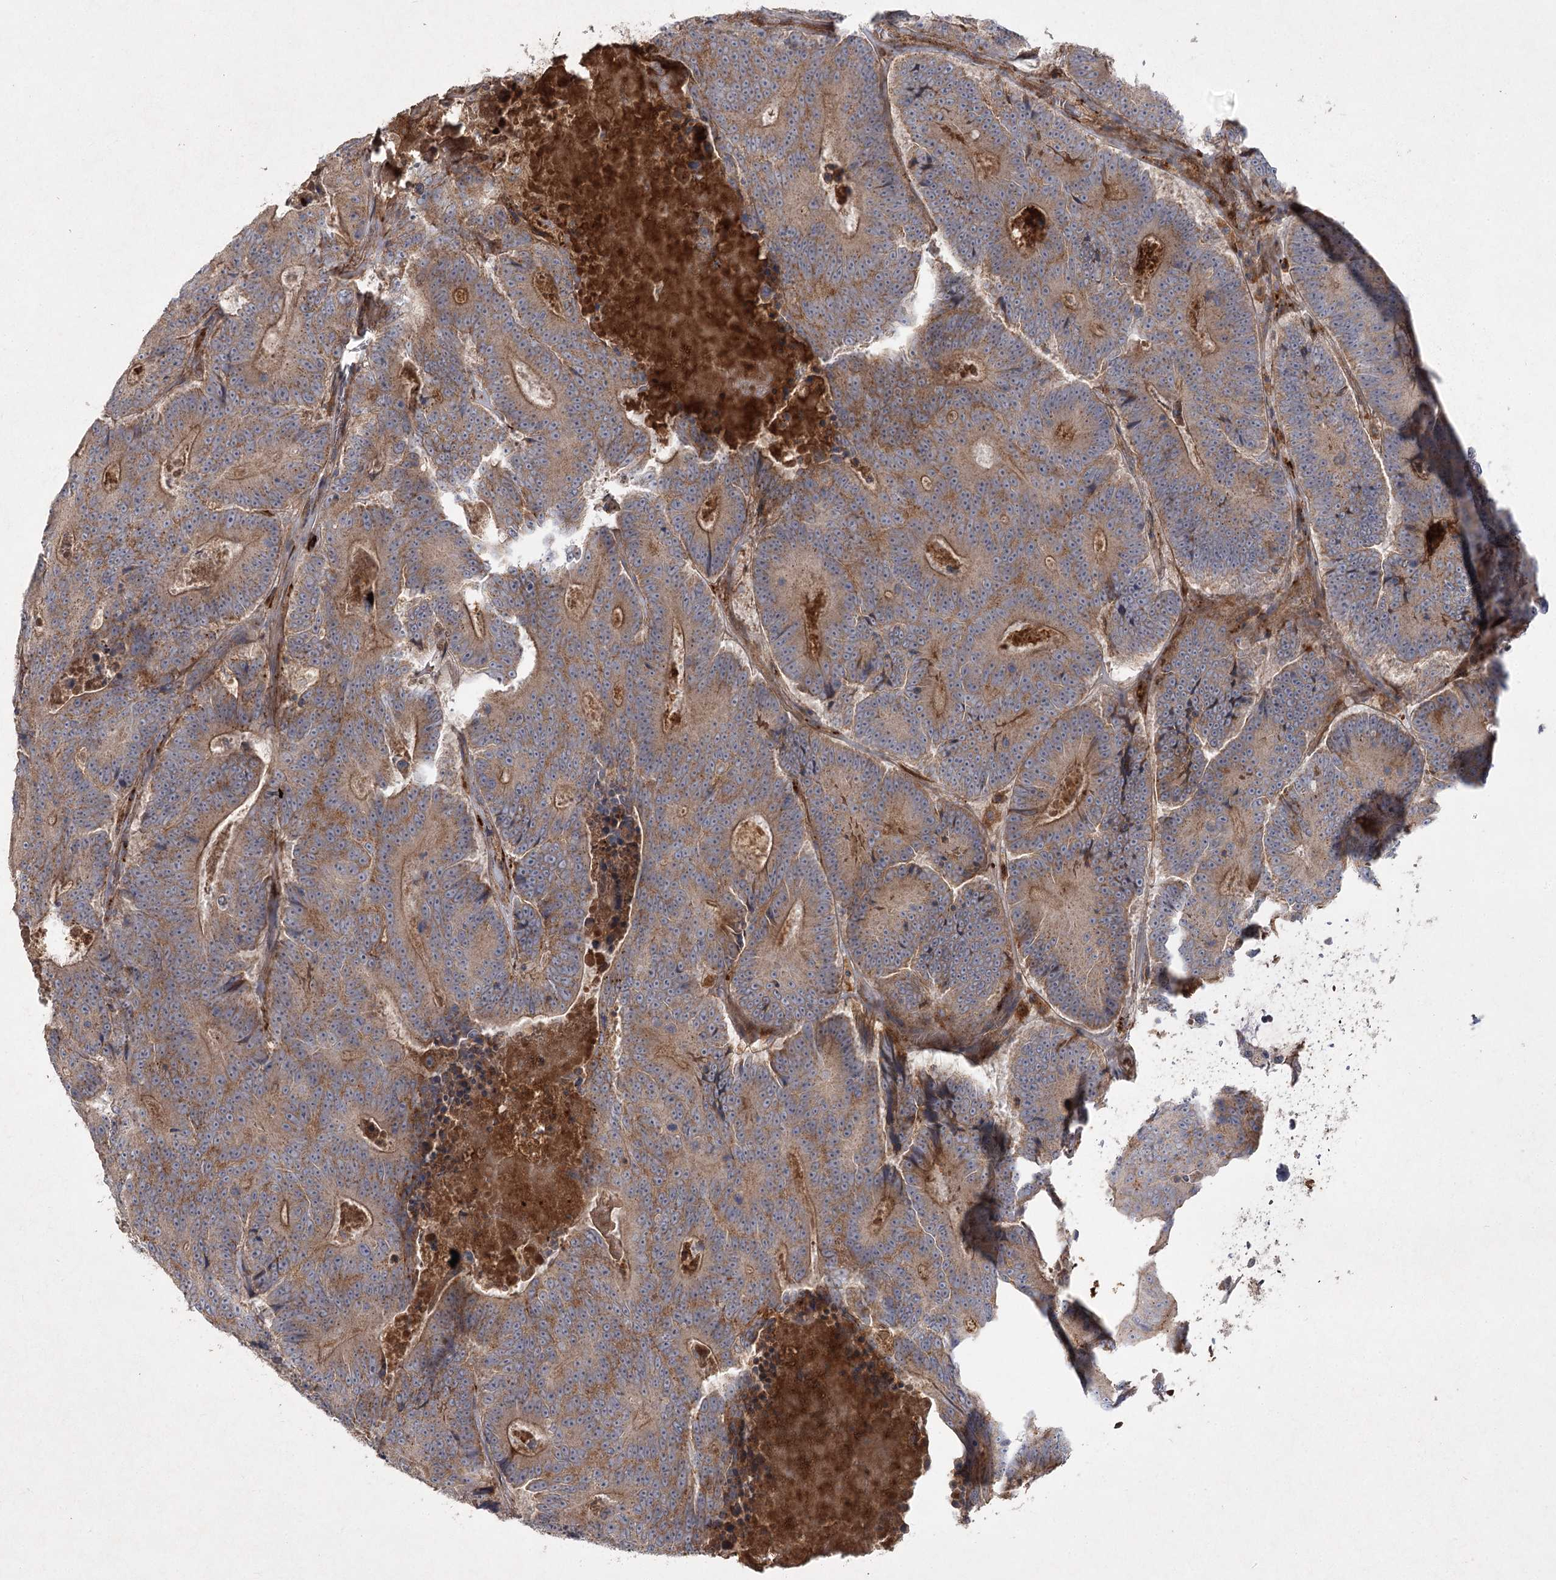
{"staining": {"intensity": "moderate", "quantity": ">75%", "location": "cytoplasmic/membranous"}, "tissue": "colorectal cancer", "cell_type": "Tumor cells", "image_type": "cancer", "snomed": [{"axis": "morphology", "description": "Adenocarcinoma, NOS"}, {"axis": "topography", "description": "Colon"}], "caption": "Brown immunohistochemical staining in adenocarcinoma (colorectal) displays moderate cytoplasmic/membranous staining in approximately >75% of tumor cells.", "gene": "KIAA0825", "patient": {"sex": "male", "age": 83}}